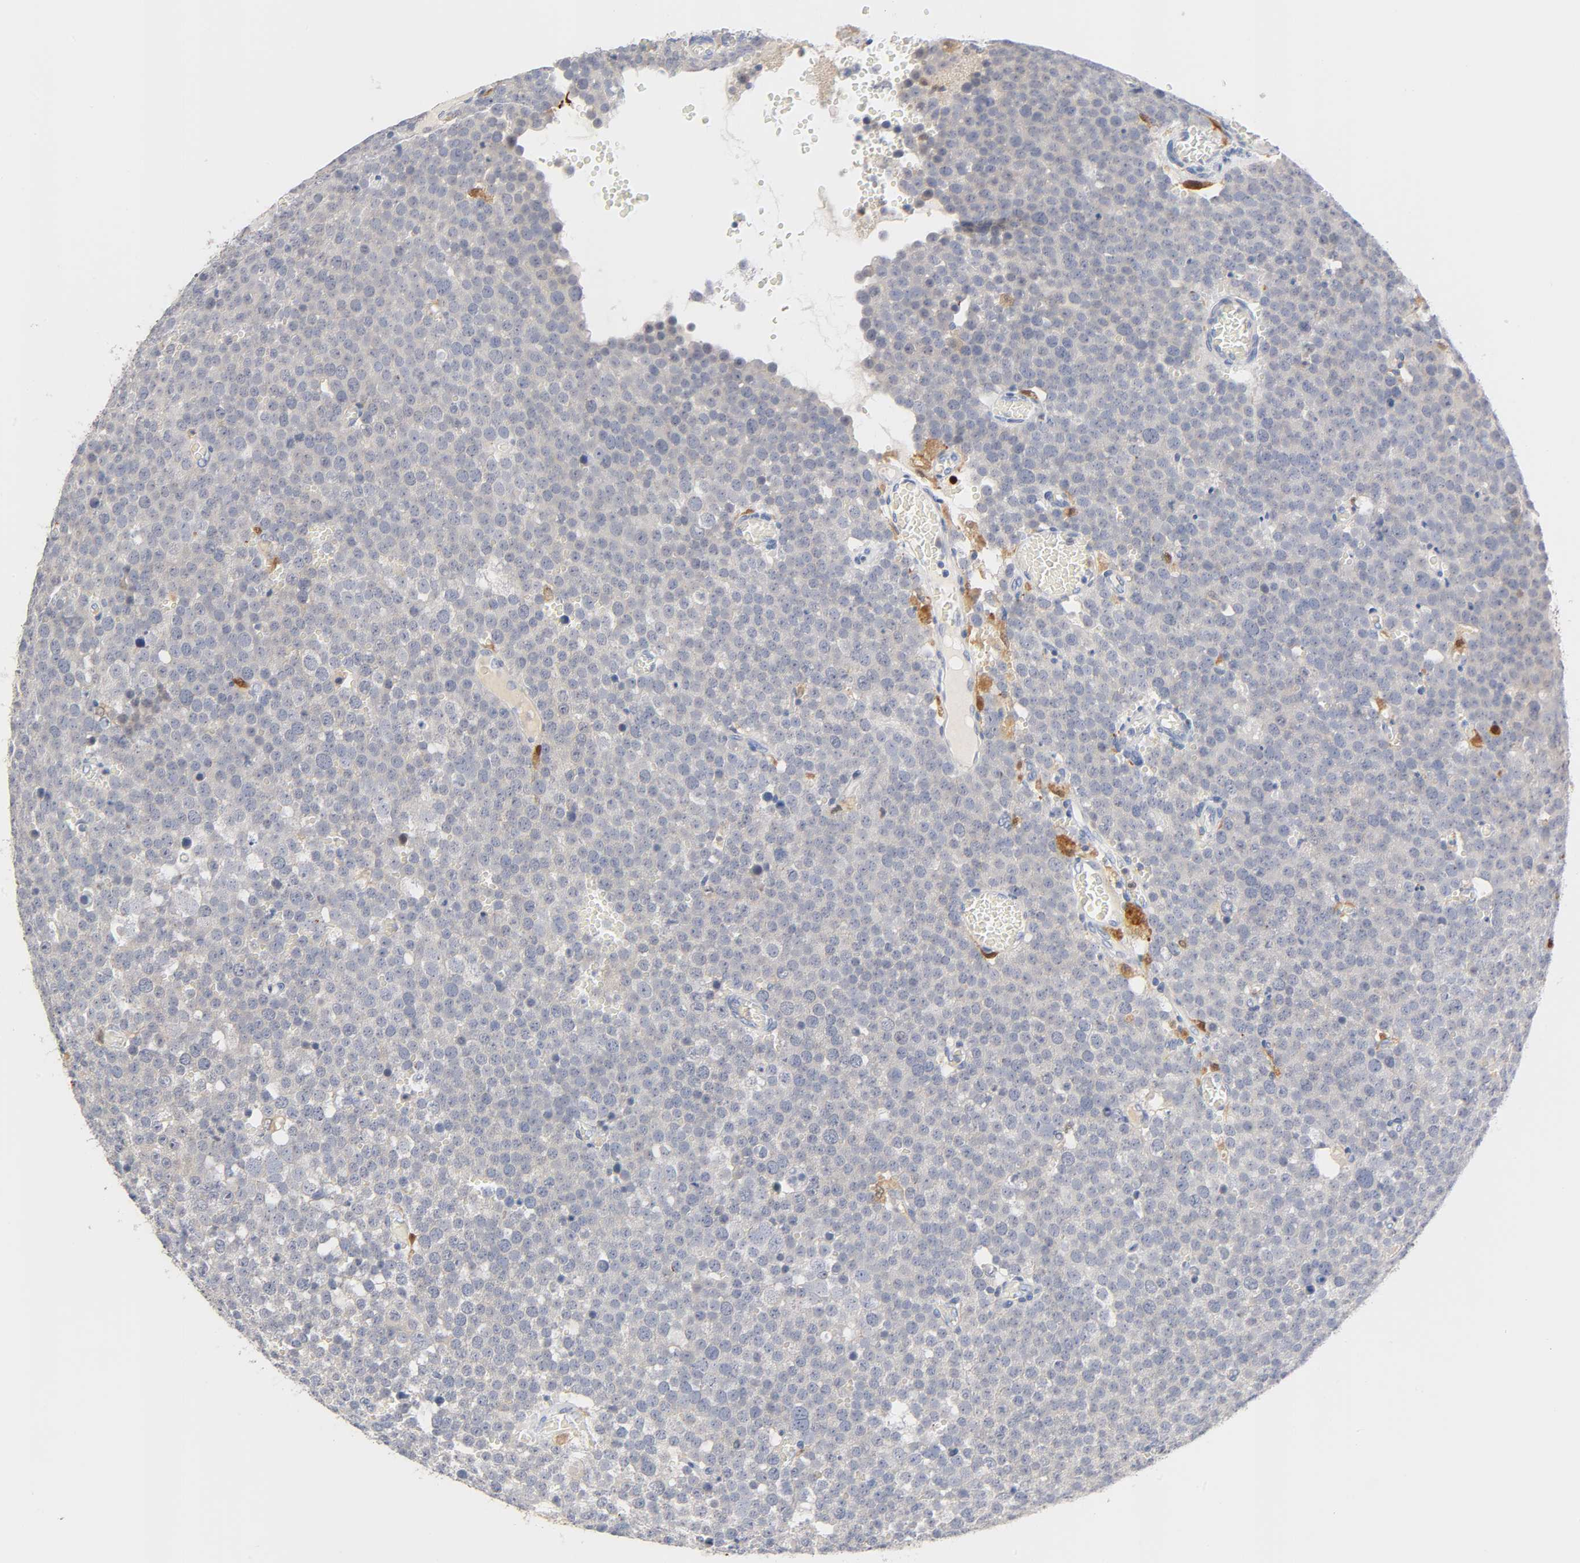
{"staining": {"intensity": "weak", "quantity": "<25%", "location": "cytoplasmic/membranous"}, "tissue": "testis cancer", "cell_type": "Tumor cells", "image_type": "cancer", "snomed": [{"axis": "morphology", "description": "Seminoma, NOS"}, {"axis": "topography", "description": "Testis"}], "caption": "Tumor cells are negative for protein expression in human seminoma (testis). The staining is performed using DAB brown chromogen with nuclei counter-stained in using hematoxylin.", "gene": "IL18", "patient": {"sex": "male", "age": 71}}